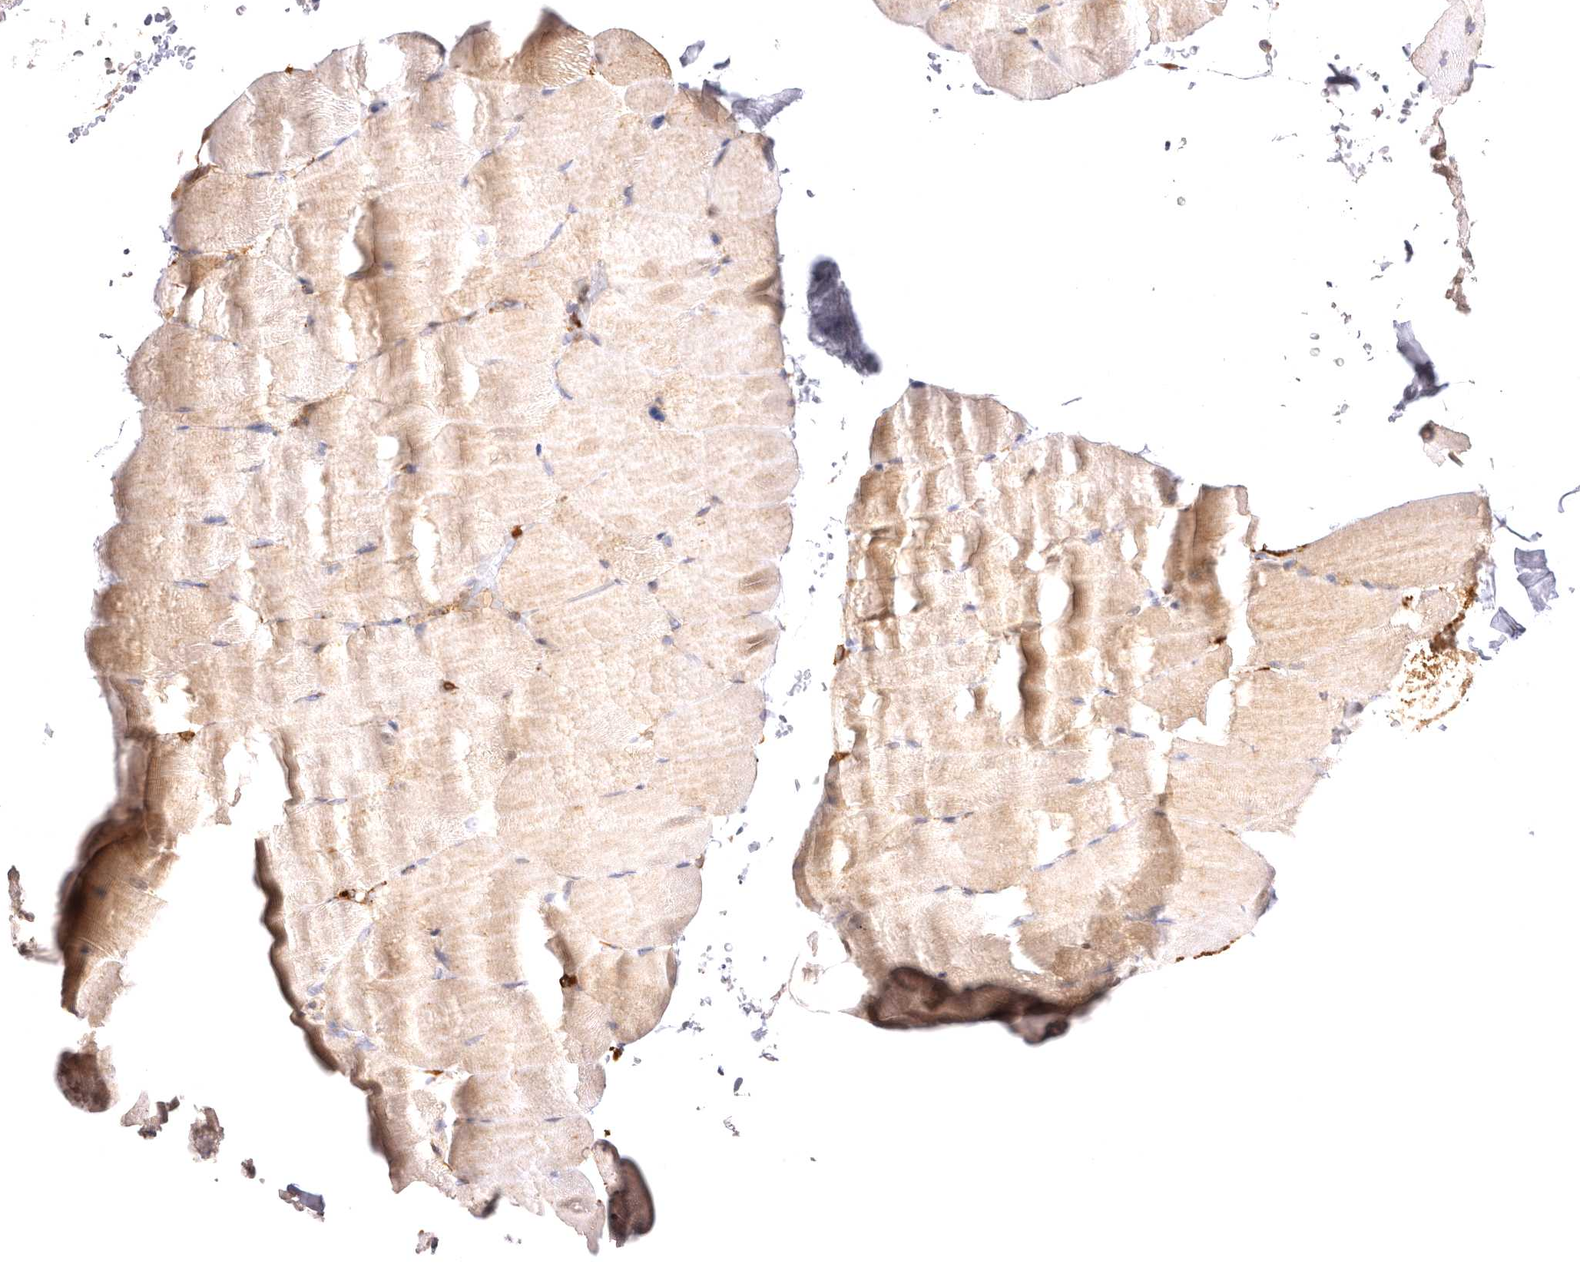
{"staining": {"intensity": "weak", "quantity": "25%-75%", "location": "cytoplasmic/membranous"}, "tissue": "skeletal muscle", "cell_type": "Myocytes", "image_type": "normal", "snomed": [{"axis": "morphology", "description": "Normal tissue, NOS"}, {"axis": "topography", "description": "Skeletal muscle"}, {"axis": "topography", "description": "Parathyroid gland"}], "caption": "About 25%-75% of myocytes in normal skeletal muscle demonstrate weak cytoplasmic/membranous protein positivity as visualized by brown immunohistochemical staining.", "gene": "VPS45", "patient": {"sex": "female", "age": 37}}